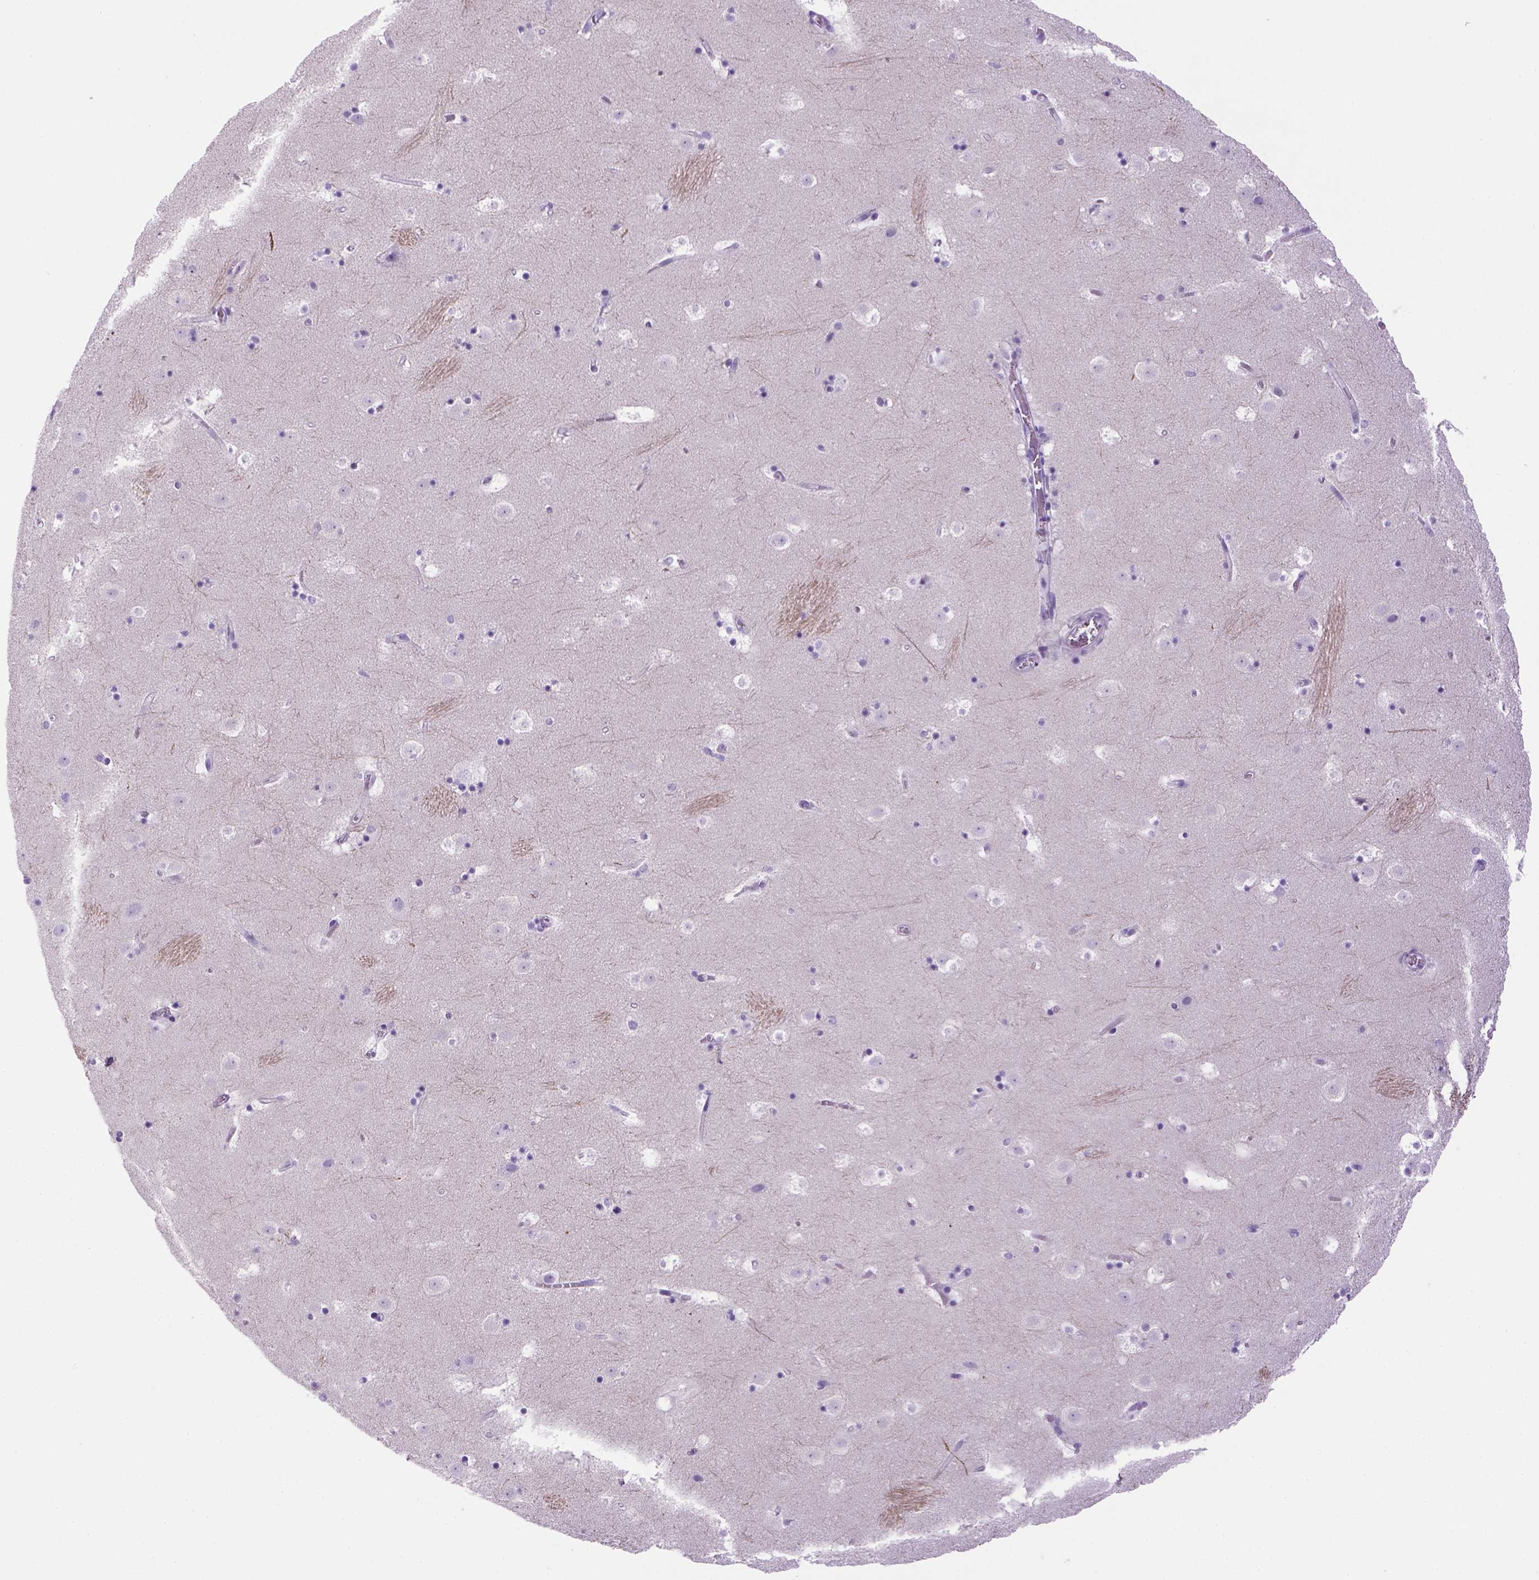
{"staining": {"intensity": "negative", "quantity": "none", "location": "none"}, "tissue": "caudate", "cell_type": "Glial cells", "image_type": "normal", "snomed": [{"axis": "morphology", "description": "Normal tissue, NOS"}, {"axis": "topography", "description": "Lateral ventricle wall"}], "caption": "A high-resolution image shows immunohistochemistry staining of unremarkable caudate, which shows no significant positivity in glial cells. The staining is performed using DAB brown chromogen with nuclei counter-stained in using hematoxylin.", "gene": "SGCG", "patient": {"sex": "male", "age": 37}}